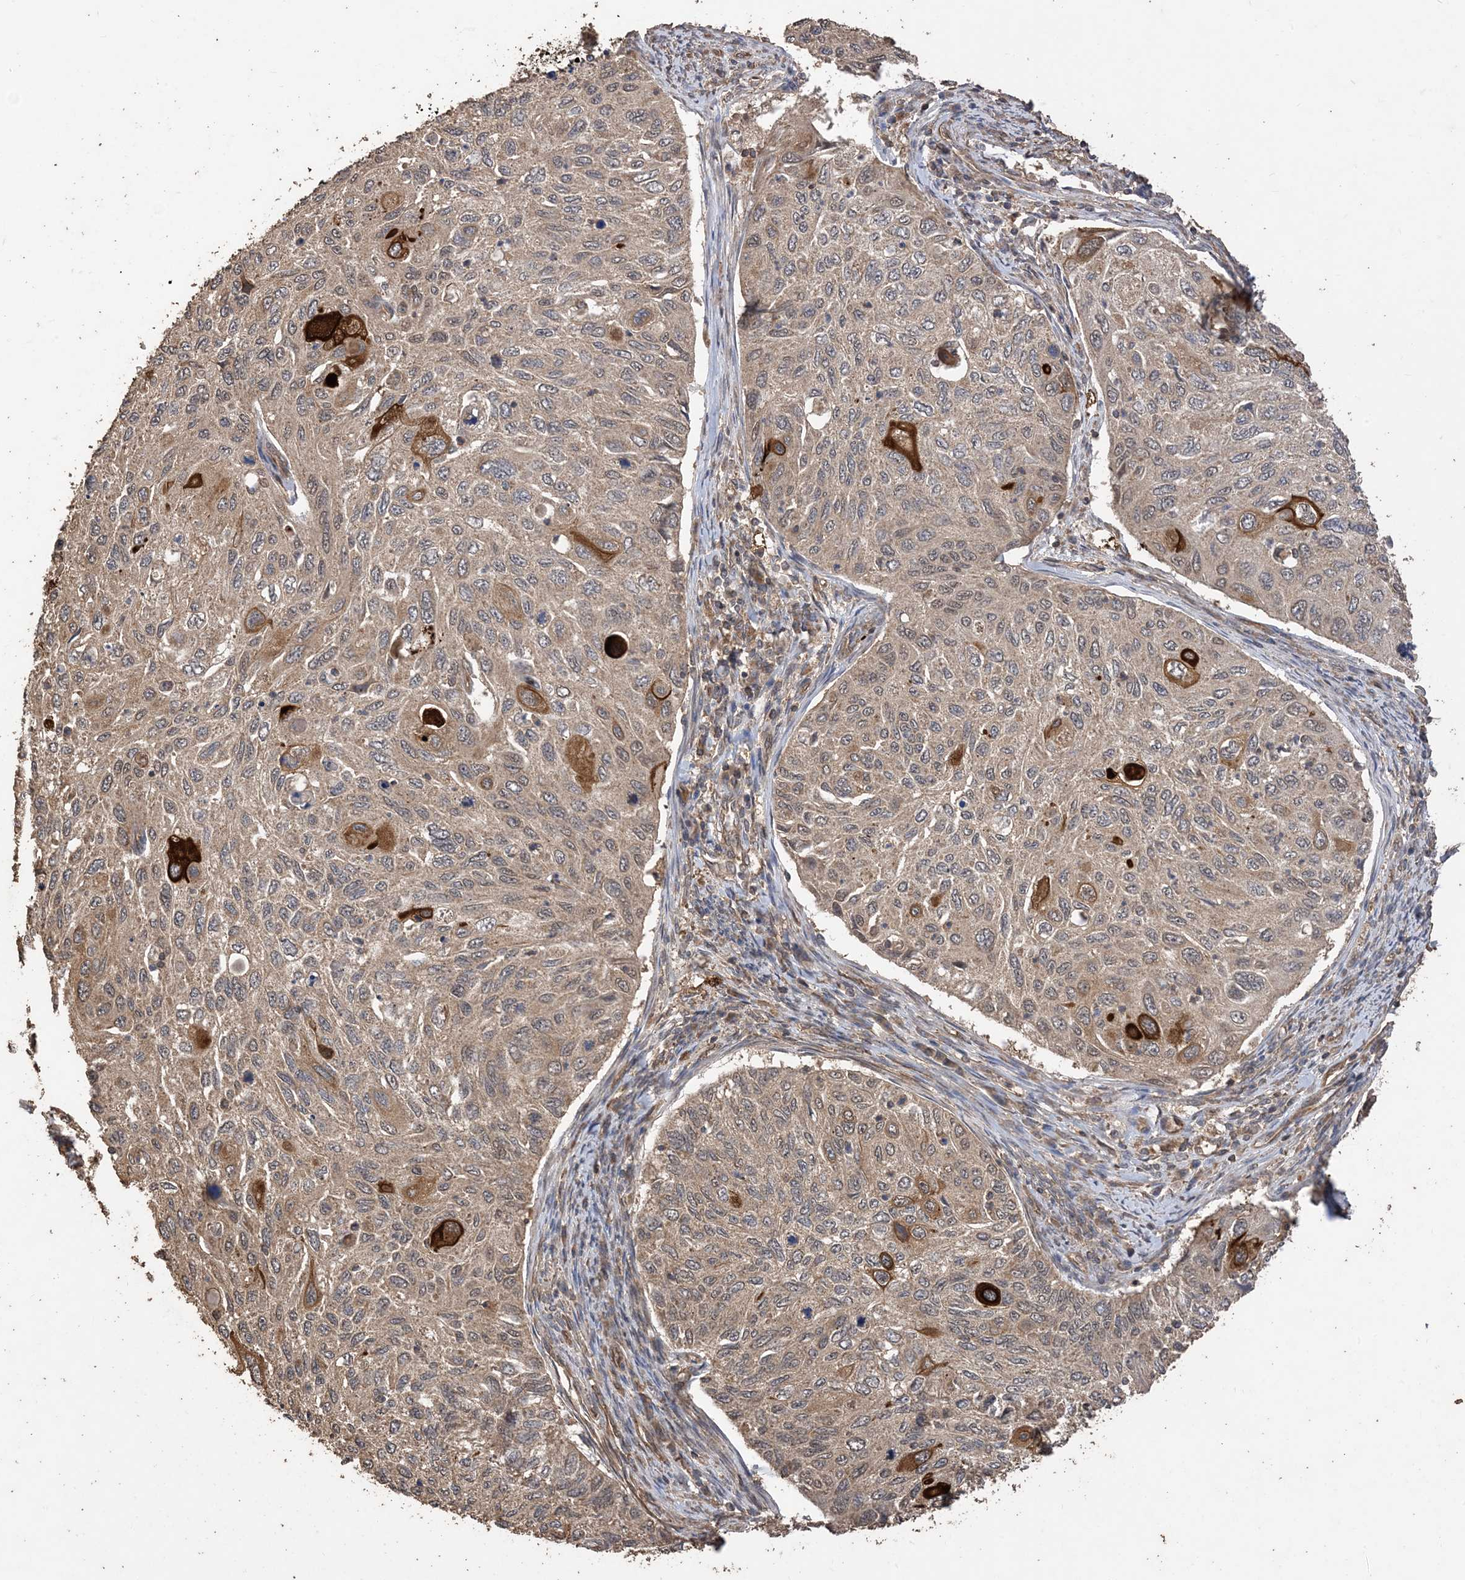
{"staining": {"intensity": "moderate", "quantity": "<25%", "location": "cytoplasmic/membranous"}, "tissue": "cervical cancer", "cell_type": "Tumor cells", "image_type": "cancer", "snomed": [{"axis": "morphology", "description": "Squamous cell carcinoma, NOS"}, {"axis": "topography", "description": "Cervix"}], "caption": "Tumor cells show moderate cytoplasmic/membranous staining in approximately <25% of cells in cervical cancer (squamous cell carcinoma). (DAB IHC, brown staining for protein, blue staining for nuclei).", "gene": "ZKSCAN5", "patient": {"sex": "female", "age": 70}}